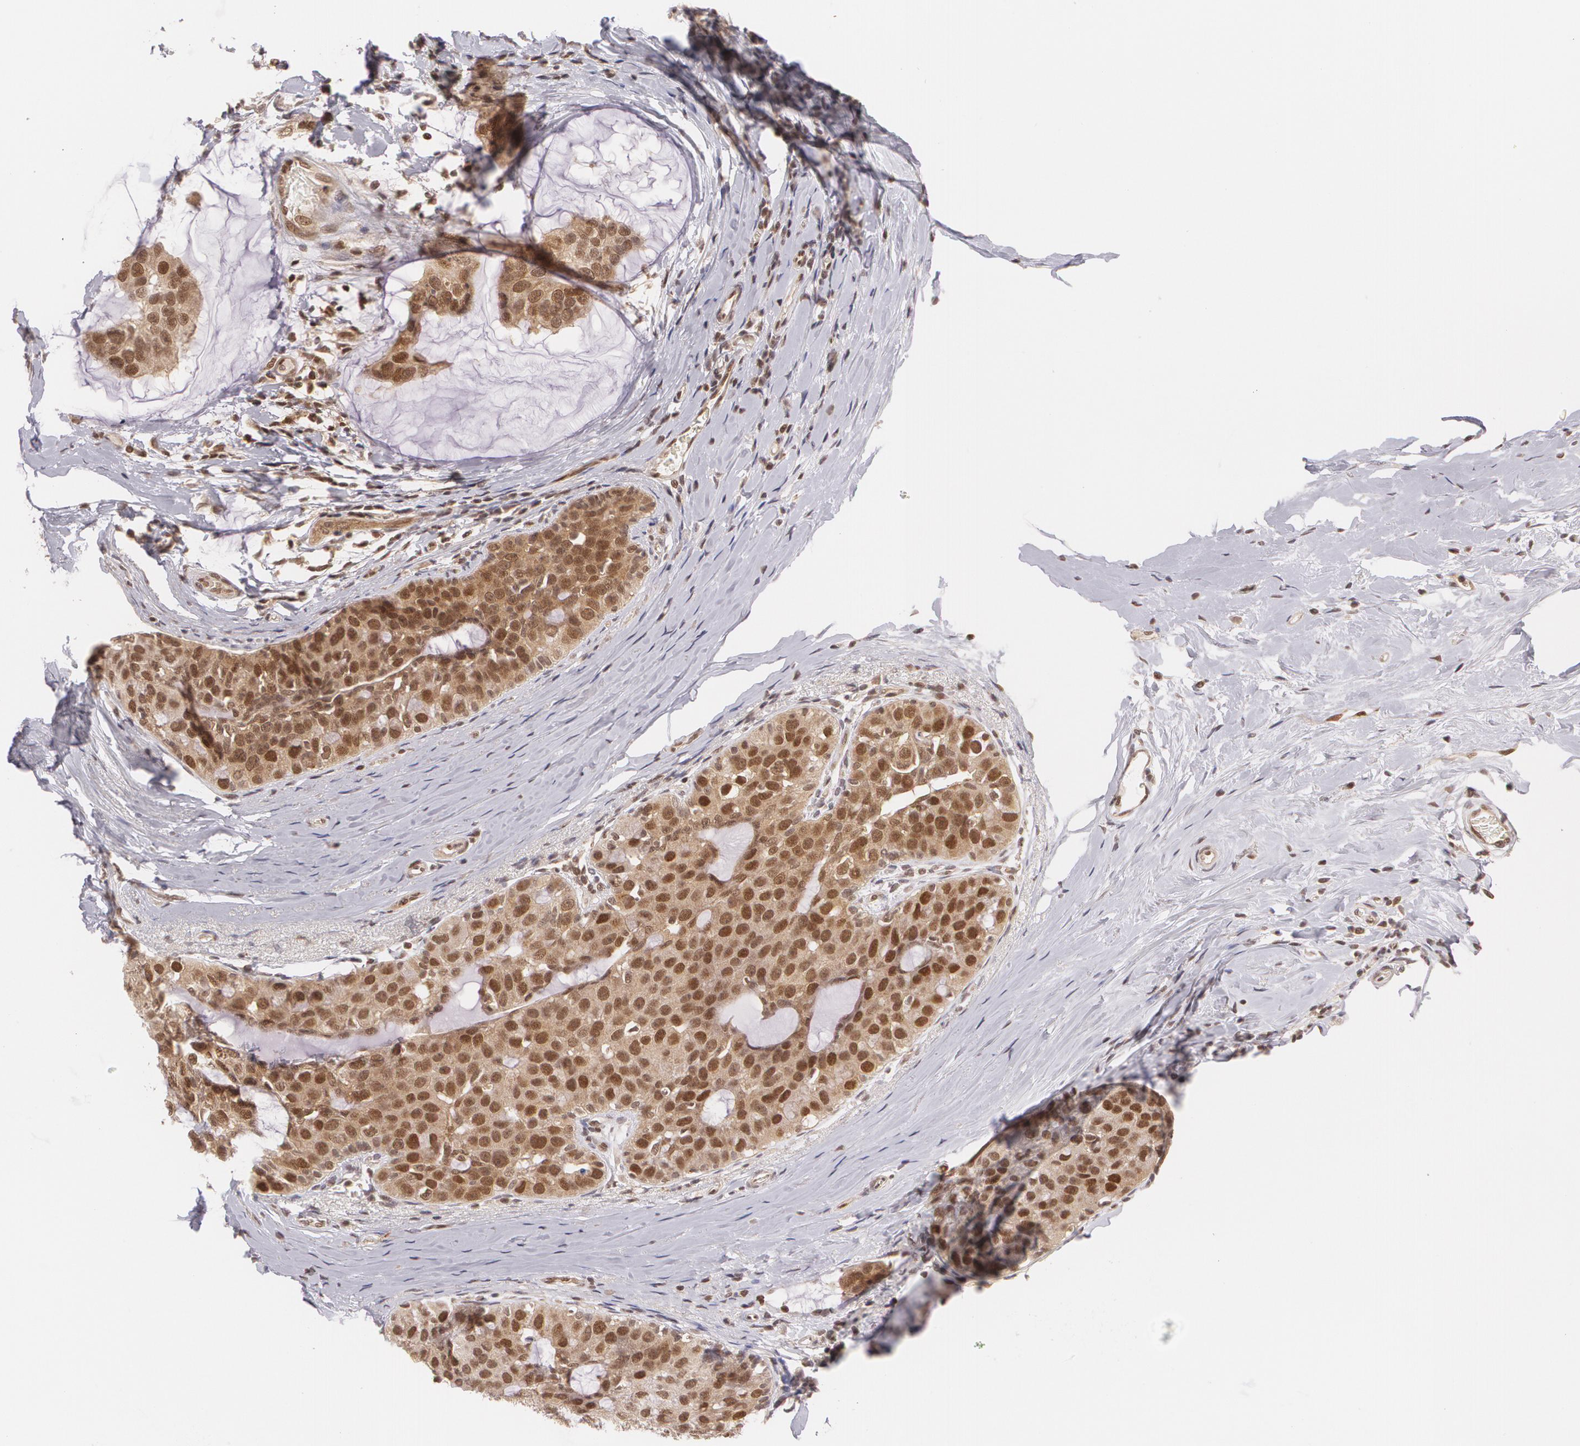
{"staining": {"intensity": "moderate", "quantity": ">75%", "location": "cytoplasmic/membranous,nuclear"}, "tissue": "breast cancer", "cell_type": "Tumor cells", "image_type": "cancer", "snomed": [{"axis": "morphology", "description": "Normal tissue, NOS"}, {"axis": "morphology", "description": "Duct carcinoma"}, {"axis": "topography", "description": "Breast"}], "caption": "DAB immunohistochemical staining of breast cancer (intraductal carcinoma) displays moderate cytoplasmic/membranous and nuclear protein expression in about >75% of tumor cells.", "gene": "CUL2", "patient": {"sex": "female", "age": 50}}